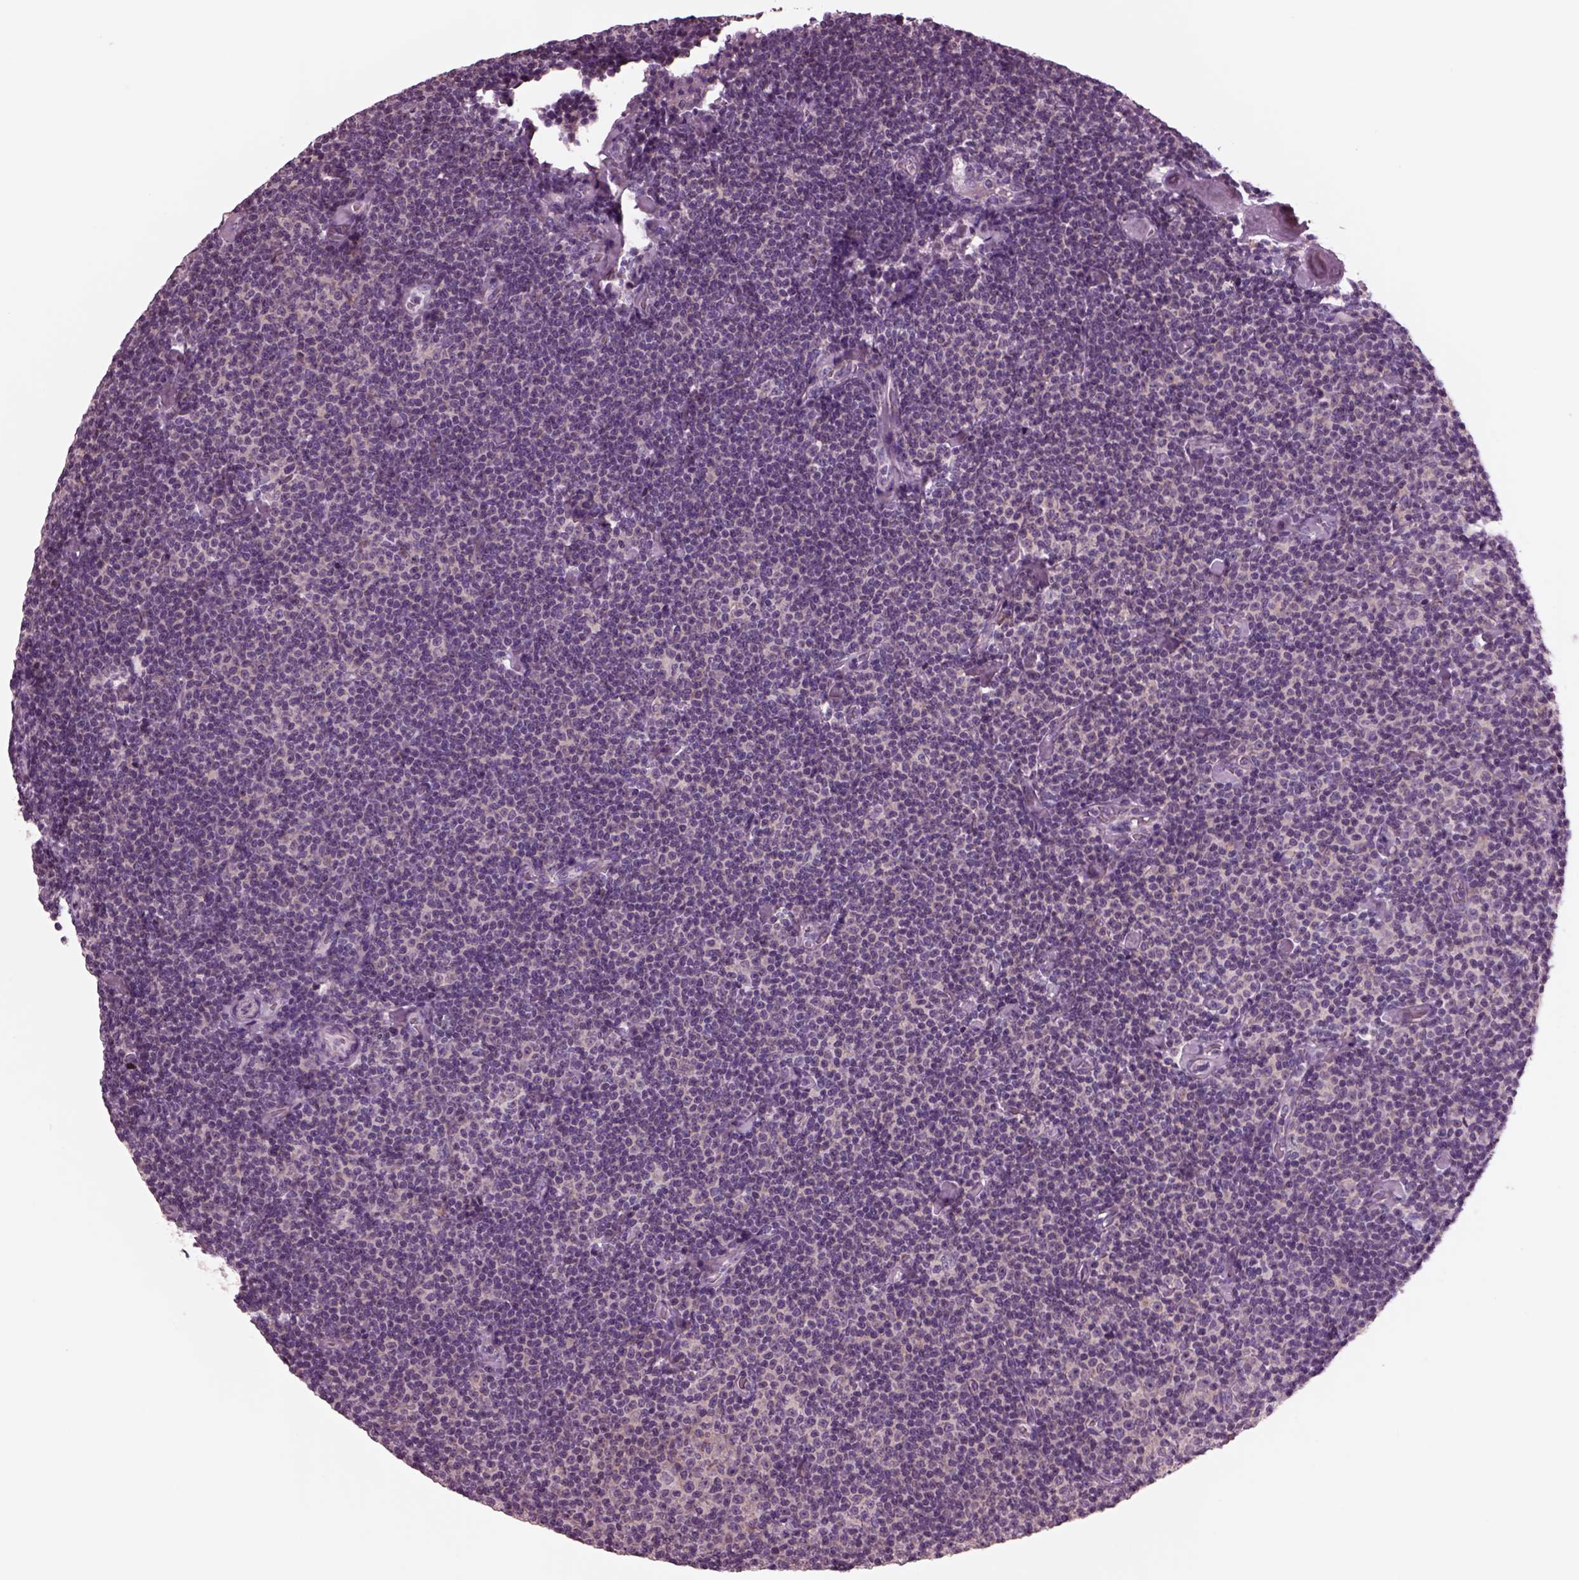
{"staining": {"intensity": "weak", "quantity": "<25%", "location": "cytoplasmic/membranous"}, "tissue": "lymphoma", "cell_type": "Tumor cells", "image_type": "cancer", "snomed": [{"axis": "morphology", "description": "Malignant lymphoma, non-Hodgkin's type, Low grade"}, {"axis": "topography", "description": "Lymph node"}], "caption": "A high-resolution image shows immunohistochemistry (IHC) staining of lymphoma, which reveals no significant expression in tumor cells.", "gene": "AP4M1", "patient": {"sex": "male", "age": 81}}